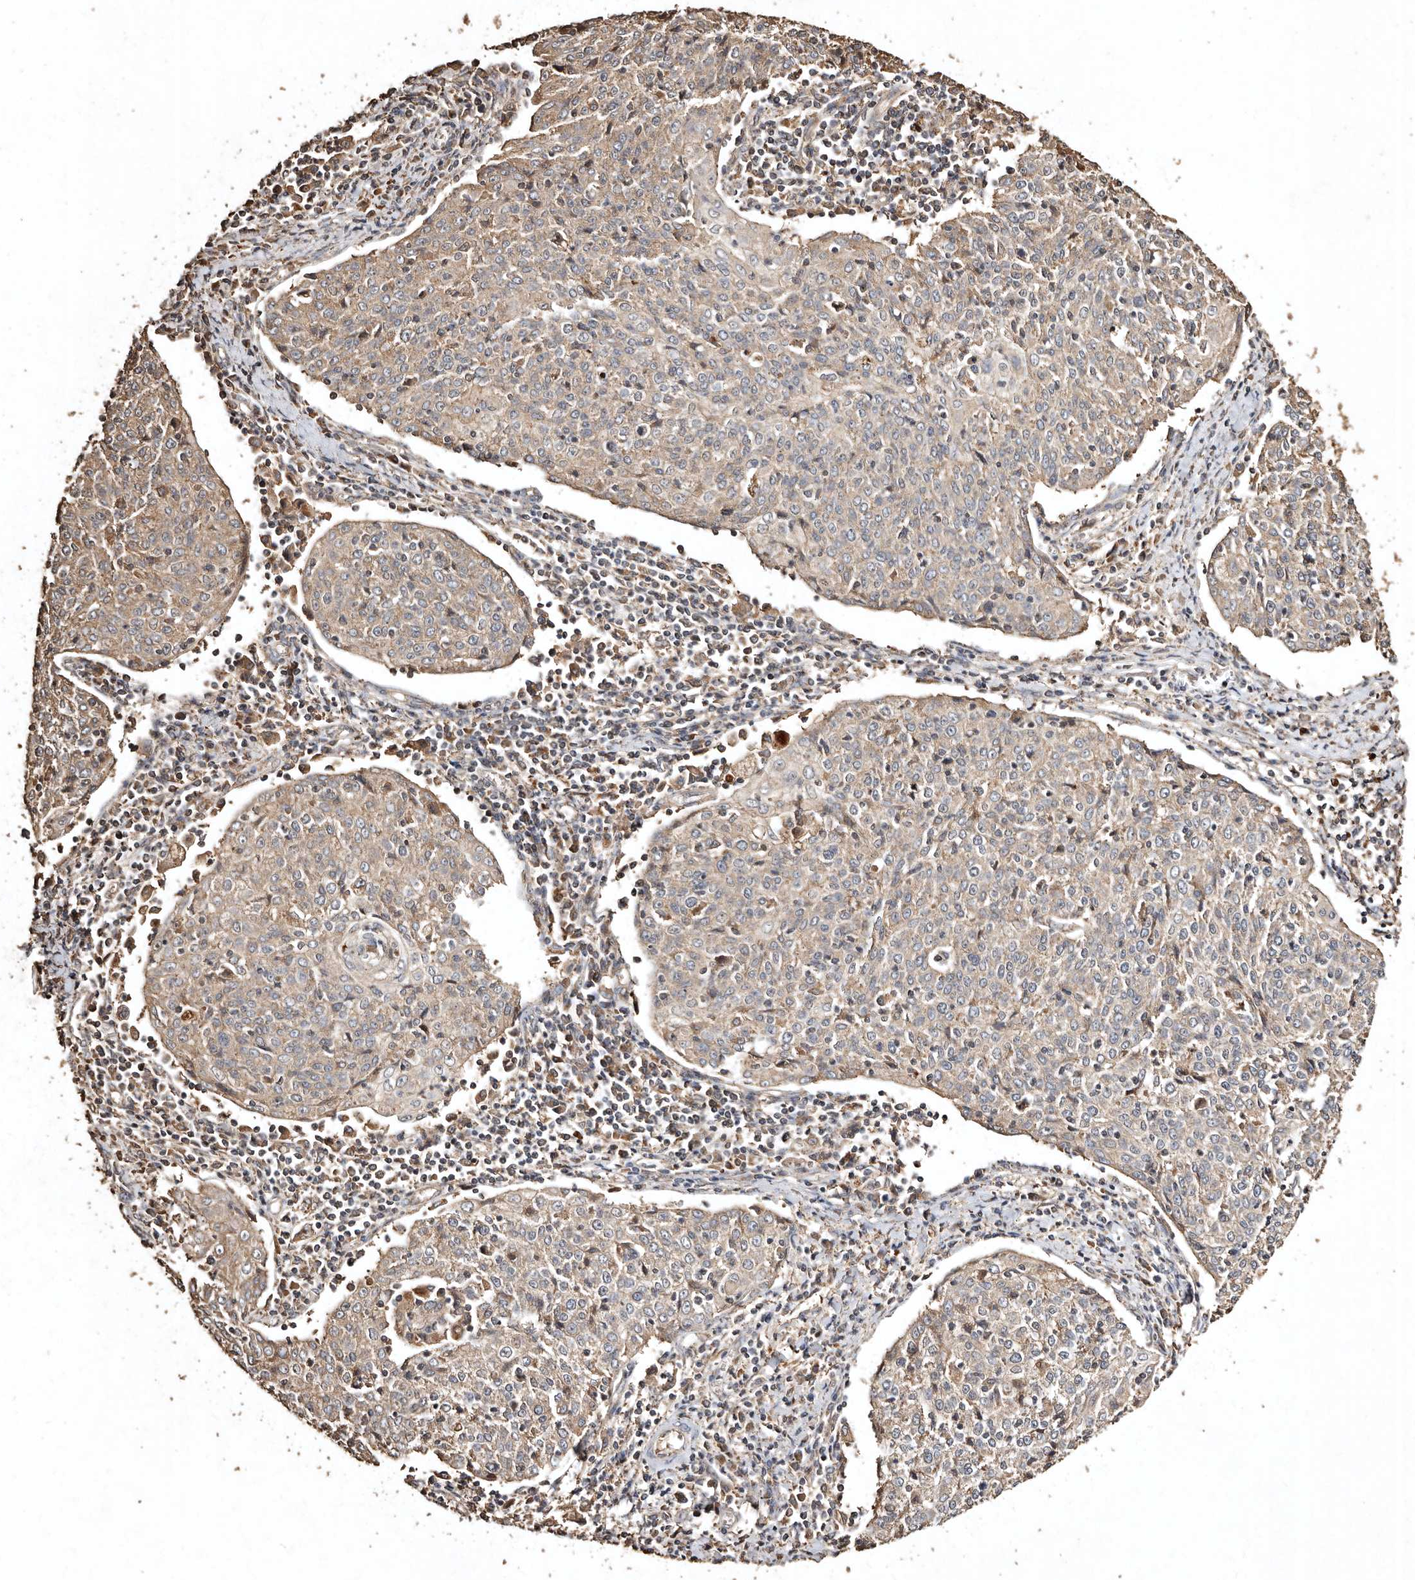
{"staining": {"intensity": "weak", "quantity": ">75%", "location": "cytoplasmic/membranous"}, "tissue": "cervical cancer", "cell_type": "Tumor cells", "image_type": "cancer", "snomed": [{"axis": "morphology", "description": "Squamous cell carcinoma, NOS"}, {"axis": "topography", "description": "Cervix"}], "caption": "There is low levels of weak cytoplasmic/membranous staining in tumor cells of cervical cancer (squamous cell carcinoma), as demonstrated by immunohistochemical staining (brown color).", "gene": "FARS2", "patient": {"sex": "female", "age": 48}}